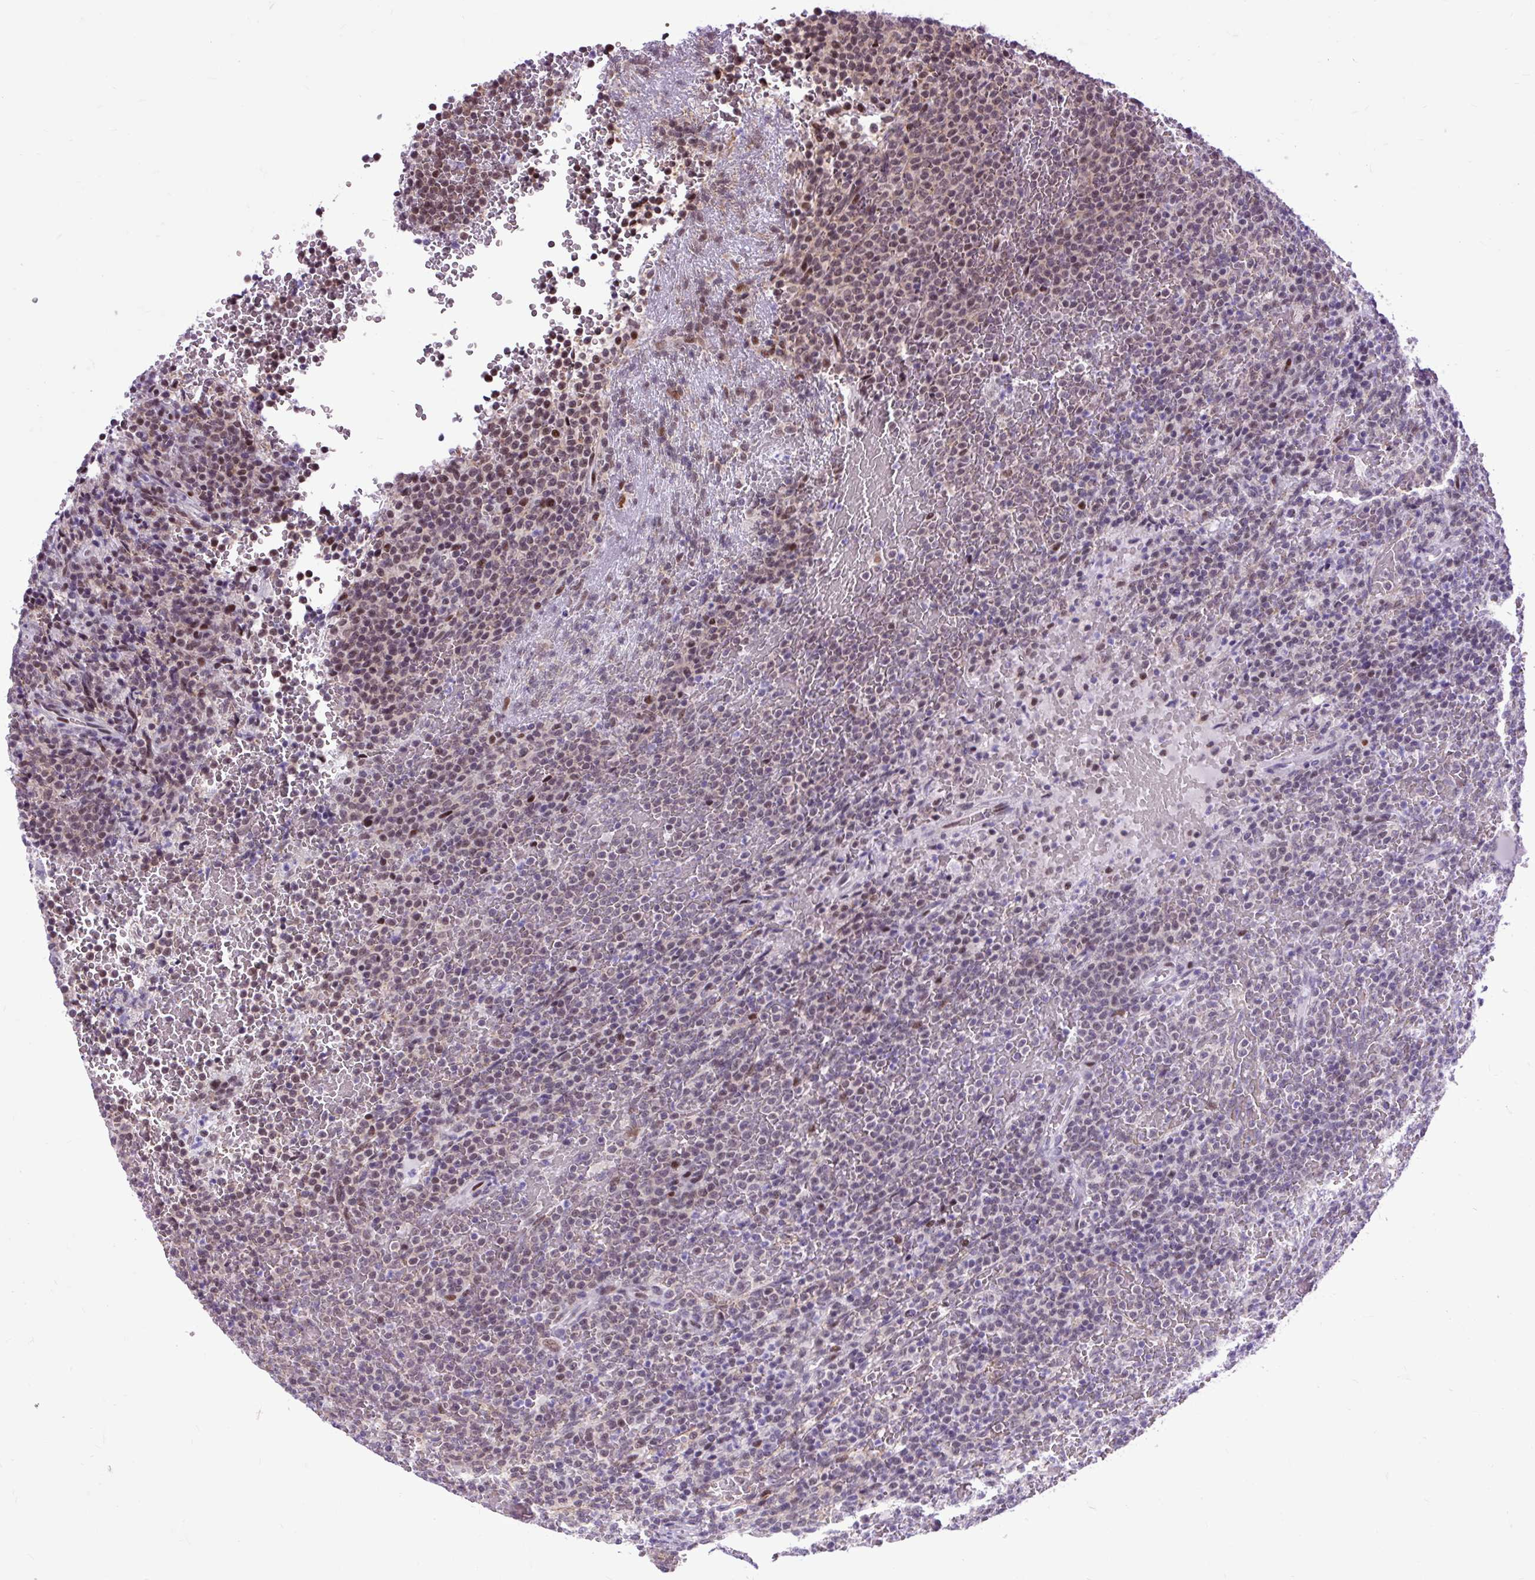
{"staining": {"intensity": "weak", "quantity": "25%-75%", "location": "nuclear"}, "tissue": "lymphoma", "cell_type": "Tumor cells", "image_type": "cancer", "snomed": [{"axis": "morphology", "description": "Malignant lymphoma, non-Hodgkin's type, Low grade"}, {"axis": "topography", "description": "Spleen"}], "caption": "IHC micrograph of lymphoma stained for a protein (brown), which exhibits low levels of weak nuclear staining in approximately 25%-75% of tumor cells.", "gene": "CLK2", "patient": {"sex": "male", "age": 60}}